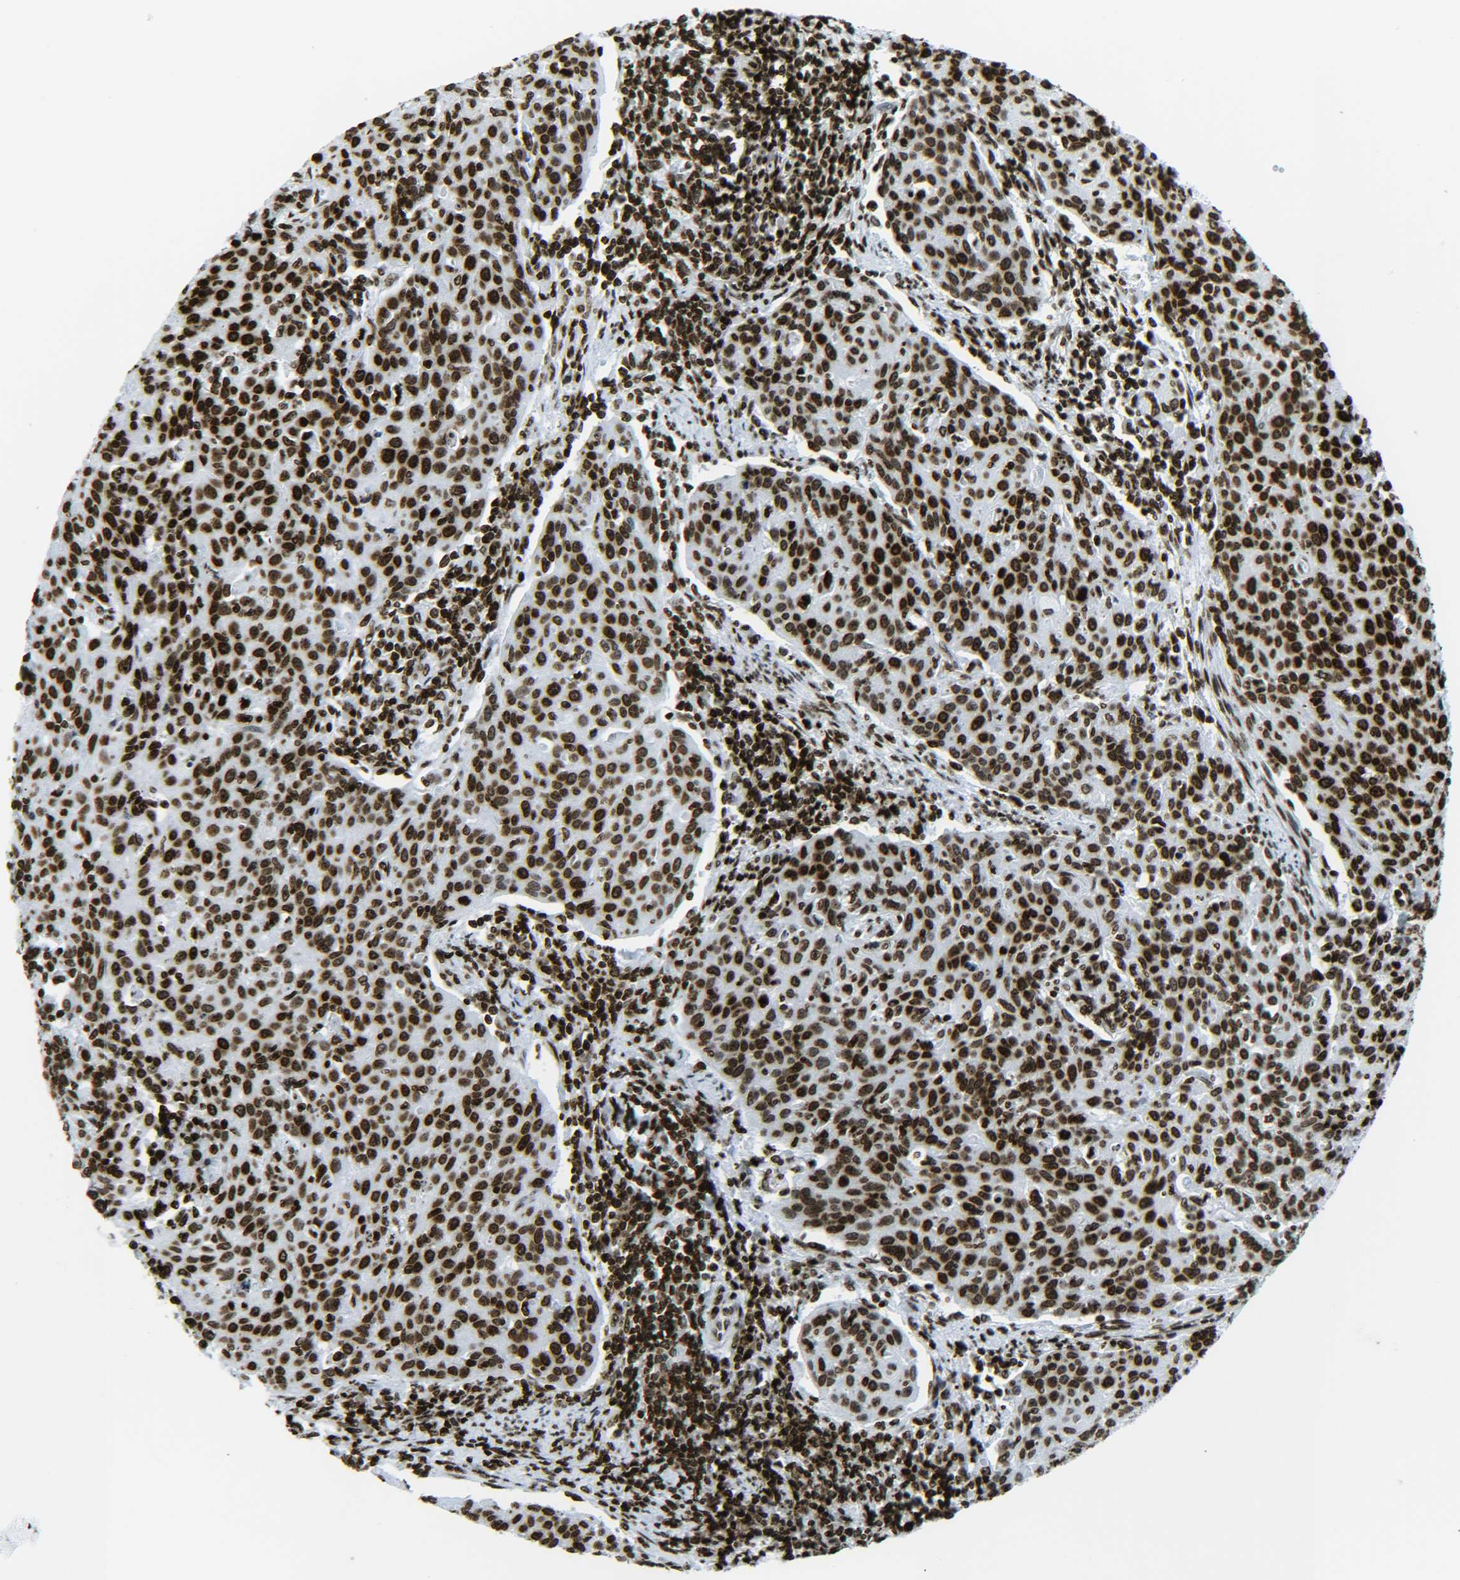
{"staining": {"intensity": "strong", "quantity": ">75%", "location": "nuclear"}, "tissue": "cervical cancer", "cell_type": "Tumor cells", "image_type": "cancer", "snomed": [{"axis": "morphology", "description": "Squamous cell carcinoma, NOS"}, {"axis": "topography", "description": "Cervix"}], "caption": "Immunohistochemistry (DAB (3,3'-diaminobenzidine)) staining of squamous cell carcinoma (cervical) displays strong nuclear protein expression in approximately >75% of tumor cells.", "gene": "H2AX", "patient": {"sex": "female", "age": 38}}